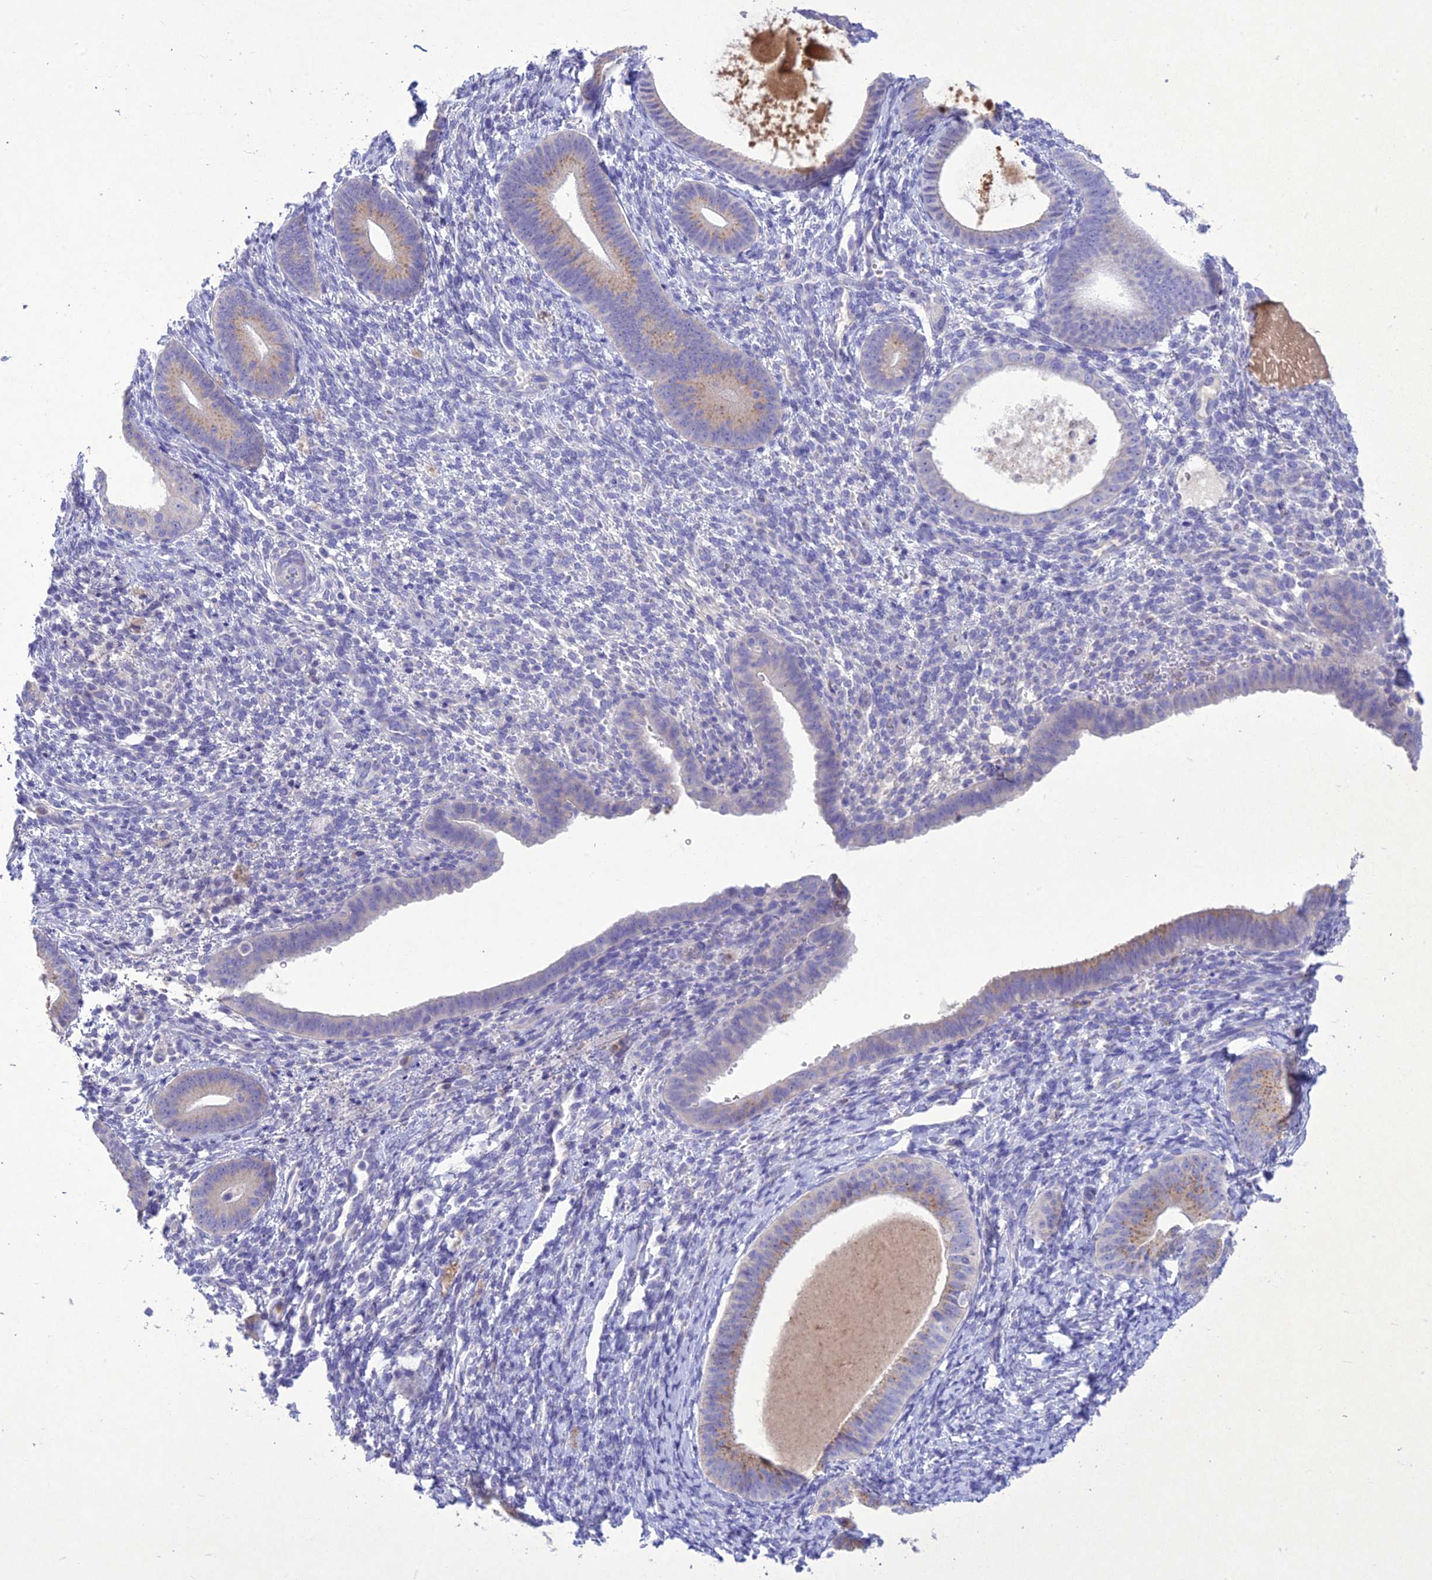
{"staining": {"intensity": "negative", "quantity": "none", "location": "none"}, "tissue": "endometrium", "cell_type": "Cells in endometrial stroma", "image_type": "normal", "snomed": [{"axis": "morphology", "description": "Normal tissue, NOS"}, {"axis": "topography", "description": "Endometrium"}], "caption": "This is an IHC histopathology image of benign endometrium. There is no positivity in cells in endometrial stroma.", "gene": "SLC13A5", "patient": {"sex": "female", "age": 65}}